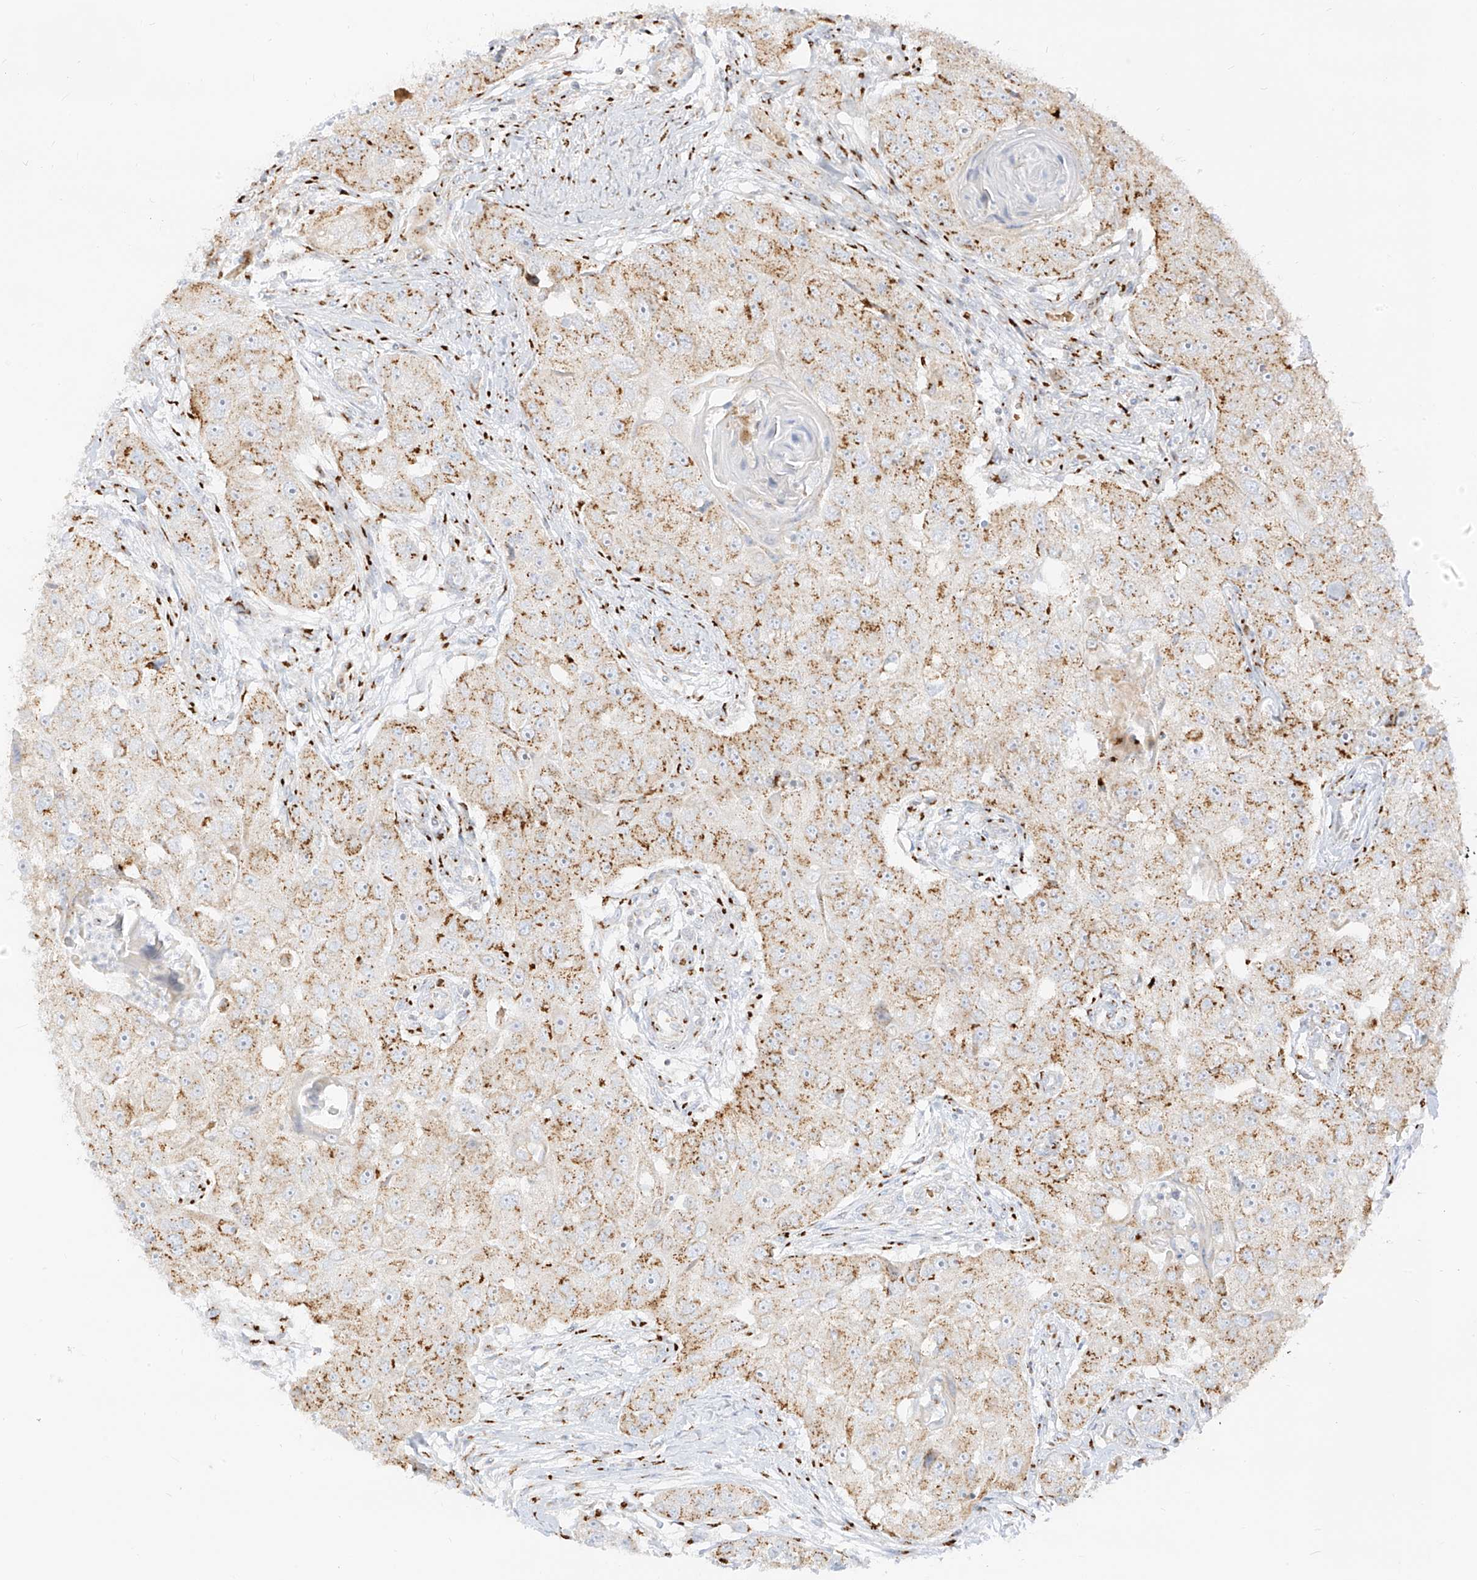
{"staining": {"intensity": "moderate", "quantity": ">75%", "location": "cytoplasmic/membranous"}, "tissue": "head and neck cancer", "cell_type": "Tumor cells", "image_type": "cancer", "snomed": [{"axis": "morphology", "description": "Normal tissue, NOS"}, {"axis": "morphology", "description": "Squamous cell carcinoma, NOS"}, {"axis": "topography", "description": "Skeletal muscle"}, {"axis": "topography", "description": "Head-Neck"}], "caption": "Immunohistochemical staining of human head and neck cancer (squamous cell carcinoma) reveals moderate cytoplasmic/membranous protein staining in about >75% of tumor cells.", "gene": "TMEM87B", "patient": {"sex": "male", "age": 51}}